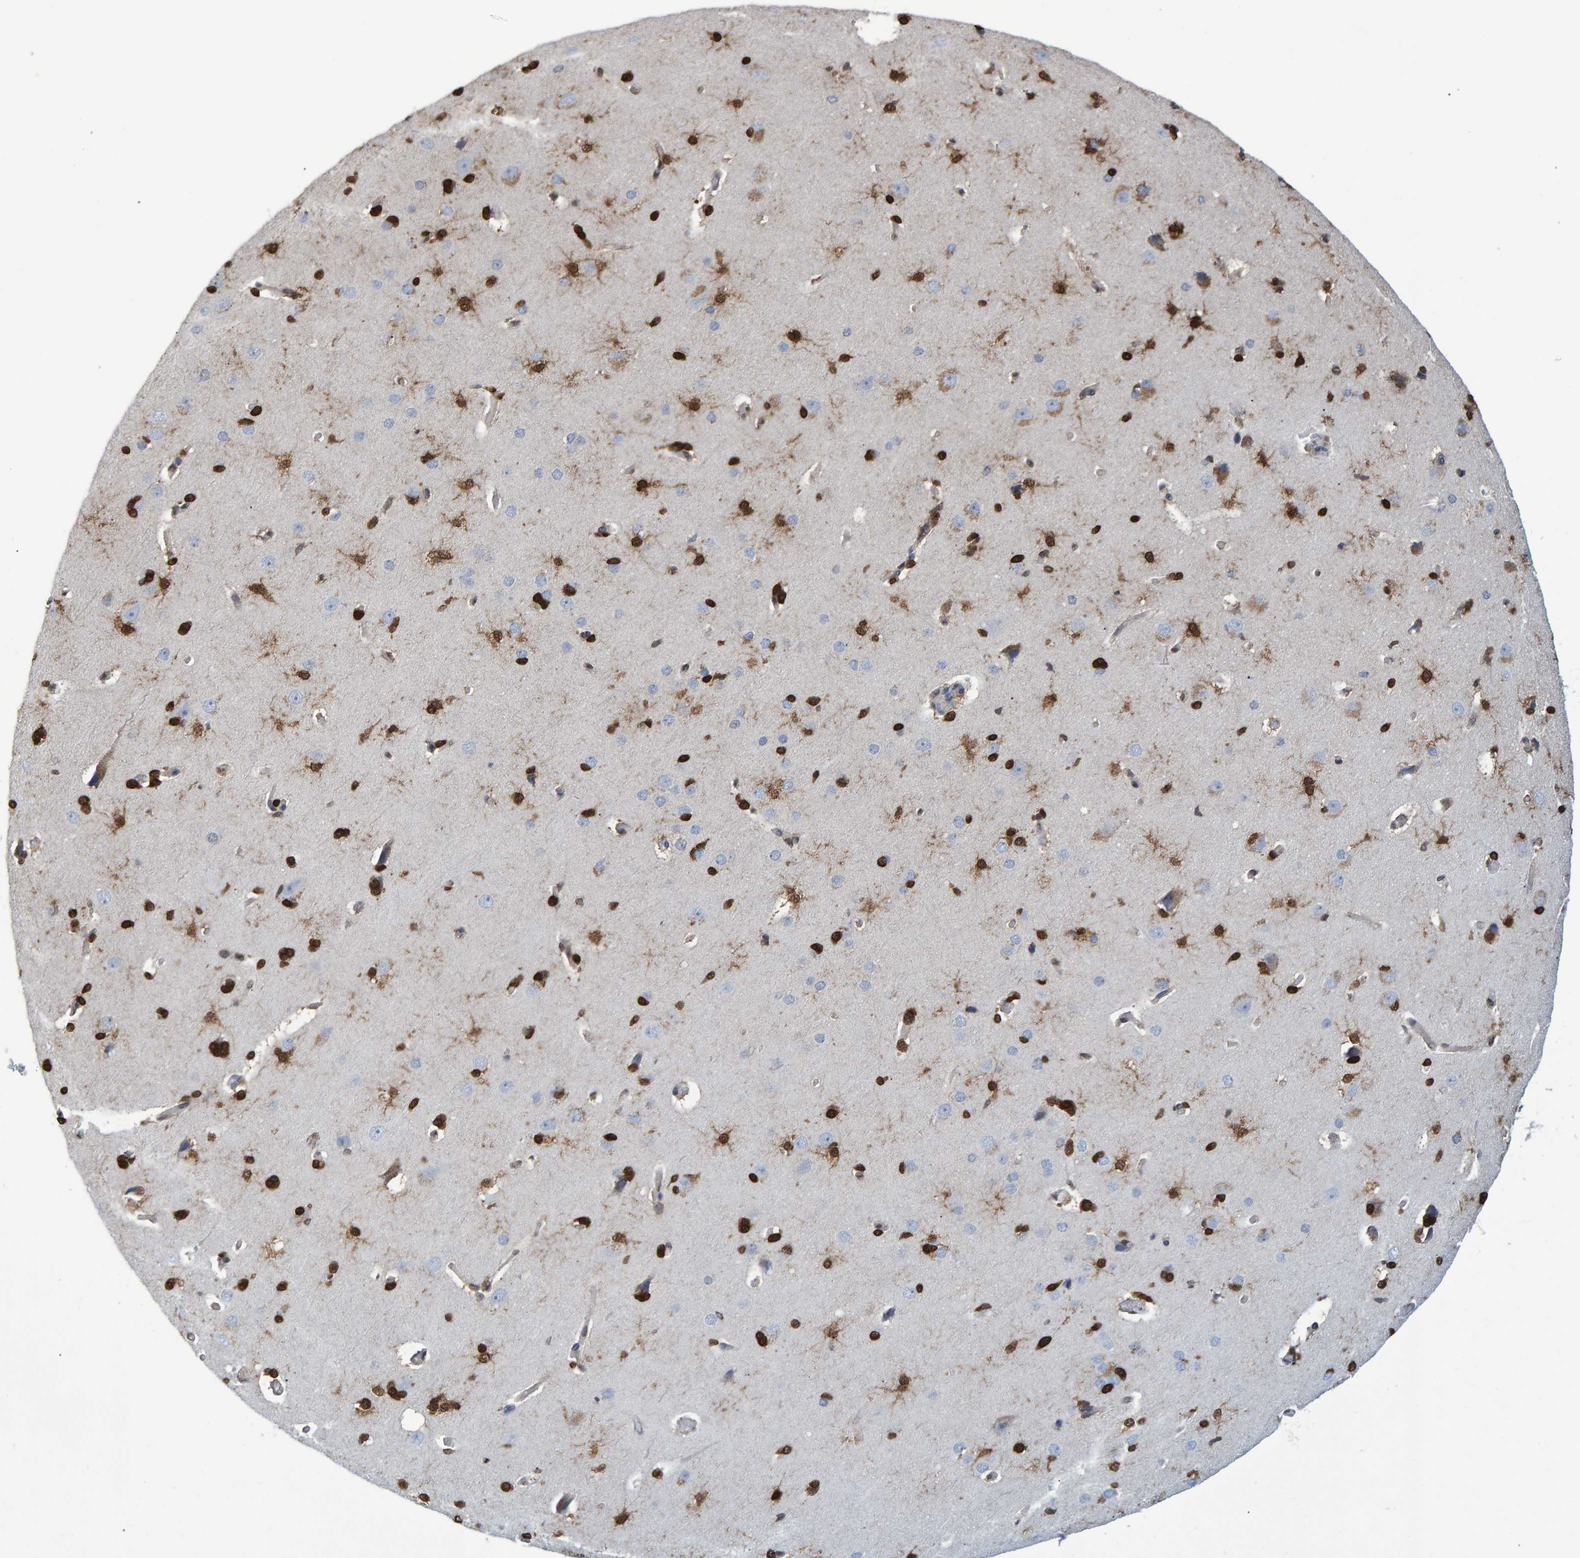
{"staining": {"intensity": "negative", "quantity": "none", "location": "none"}, "tissue": "cerebral cortex", "cell_type": "Endothelial cells", "image_type": "normal", "snomed": [{"axis": "morphology", "description": "Normal tissue, NOS"}, {"axis": "topography", "description": "Cerebral cortex"}], "caption": "This micrograph is of unremarkable cerebral cortex stained with immunohistochemistry to label a protein in brown with the nuclei are counter-stained blue. There is no staining in endothelial cells. Nuclei are stained in blue.", "gene": "QKI", "patient": {"sex": "male", "age": 62}}